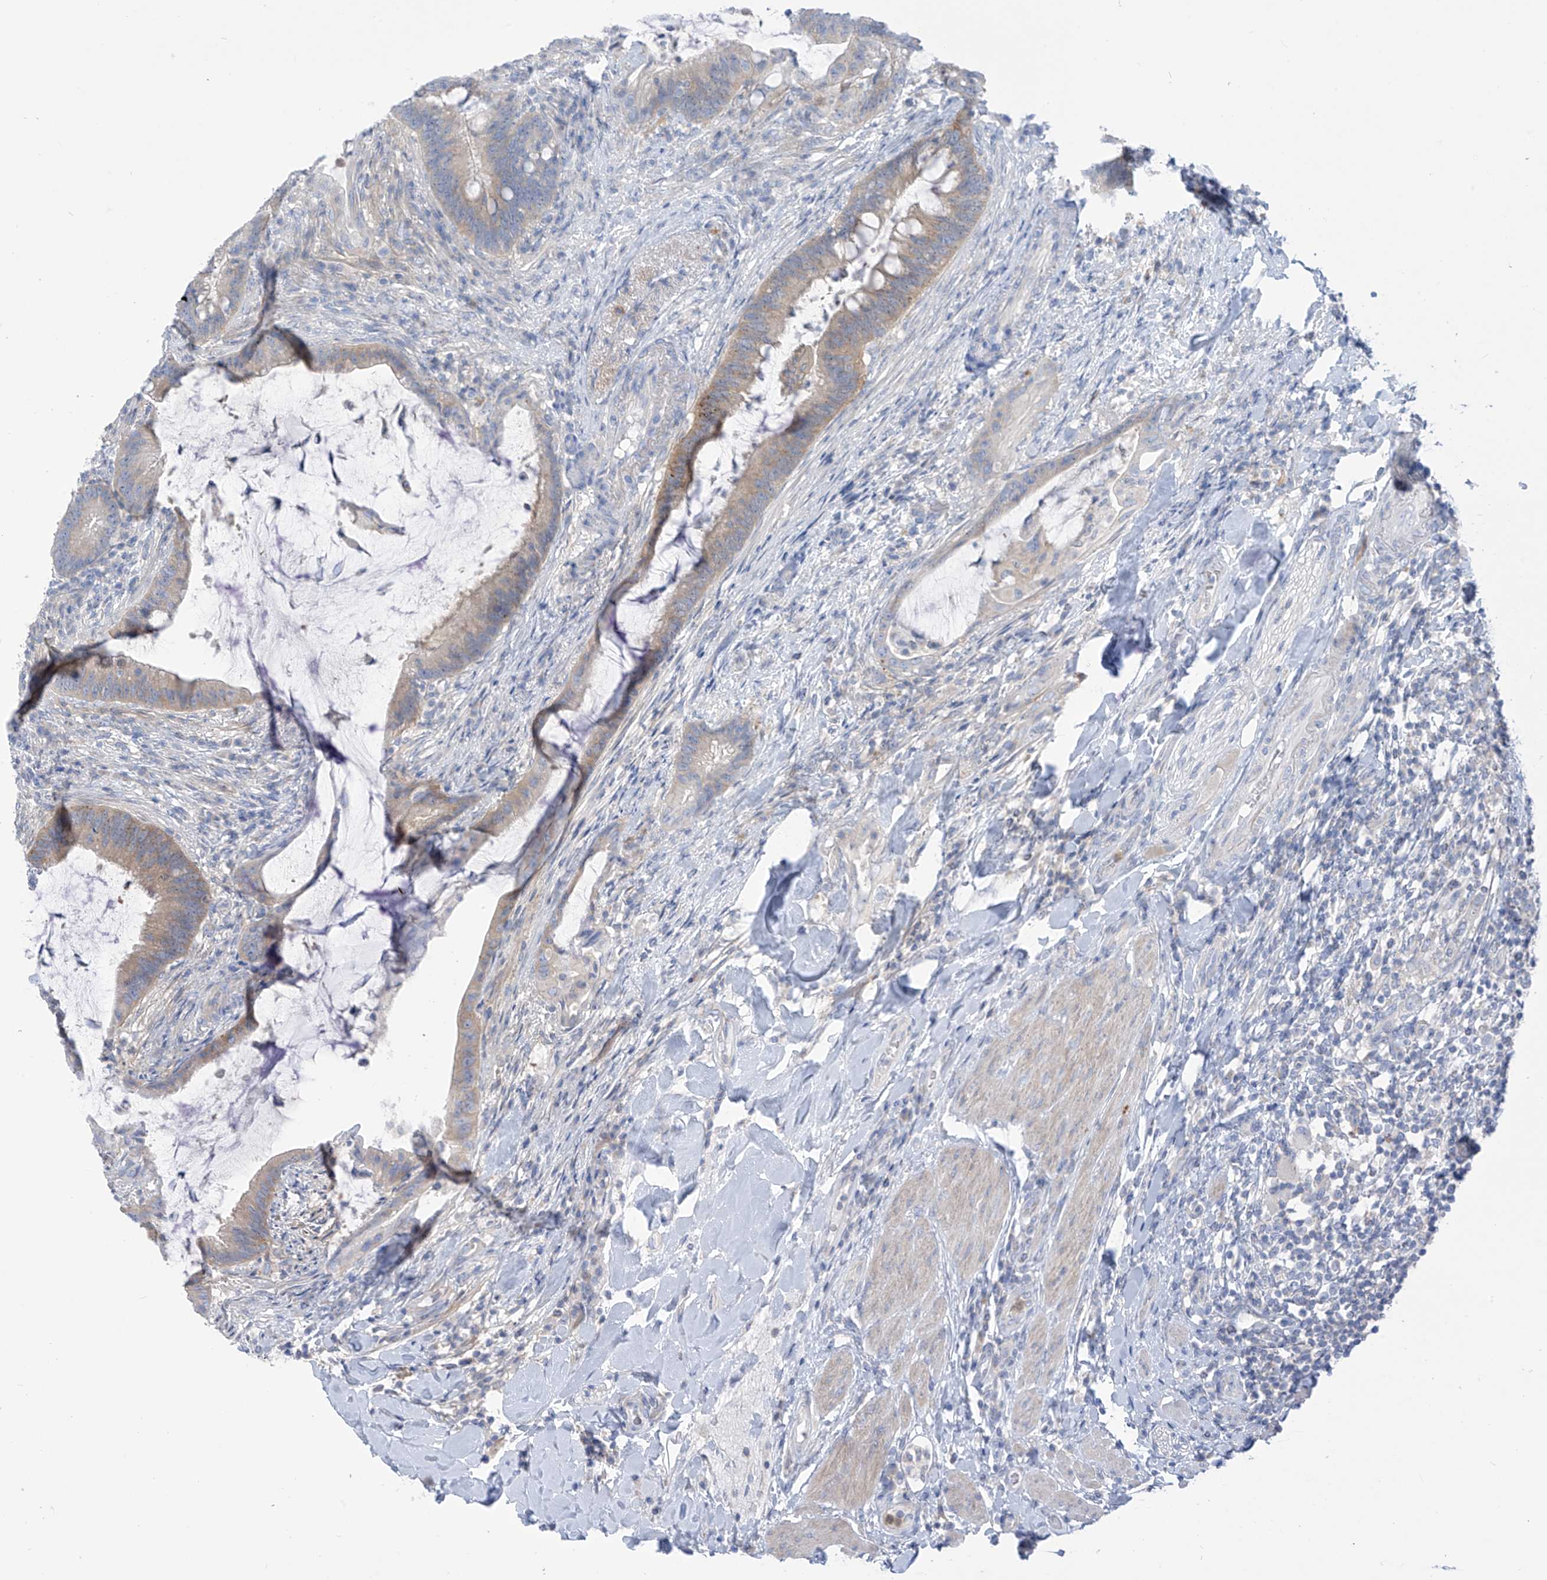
{"staining": {"intensity": "weak", "quantity": "<25%", "location": "cytoplasmic/membranous"}, "tissue": "colorectal cancer", "cell_type": "Tumor cells", "image_type": "cancer", "snomed": [{"axis": "morphology", "description": "Adenocarcinoma, NOS"}, {"axis": "topography", "description": "Colon"}], "caption": "A high-resolution histopathology image shows IHC staining of adenocarcinoma (colorectal), which reveals no significant expression in tumor cells.", "gene": "FABP2", "patient": {"sex": "female", "age": 66}}